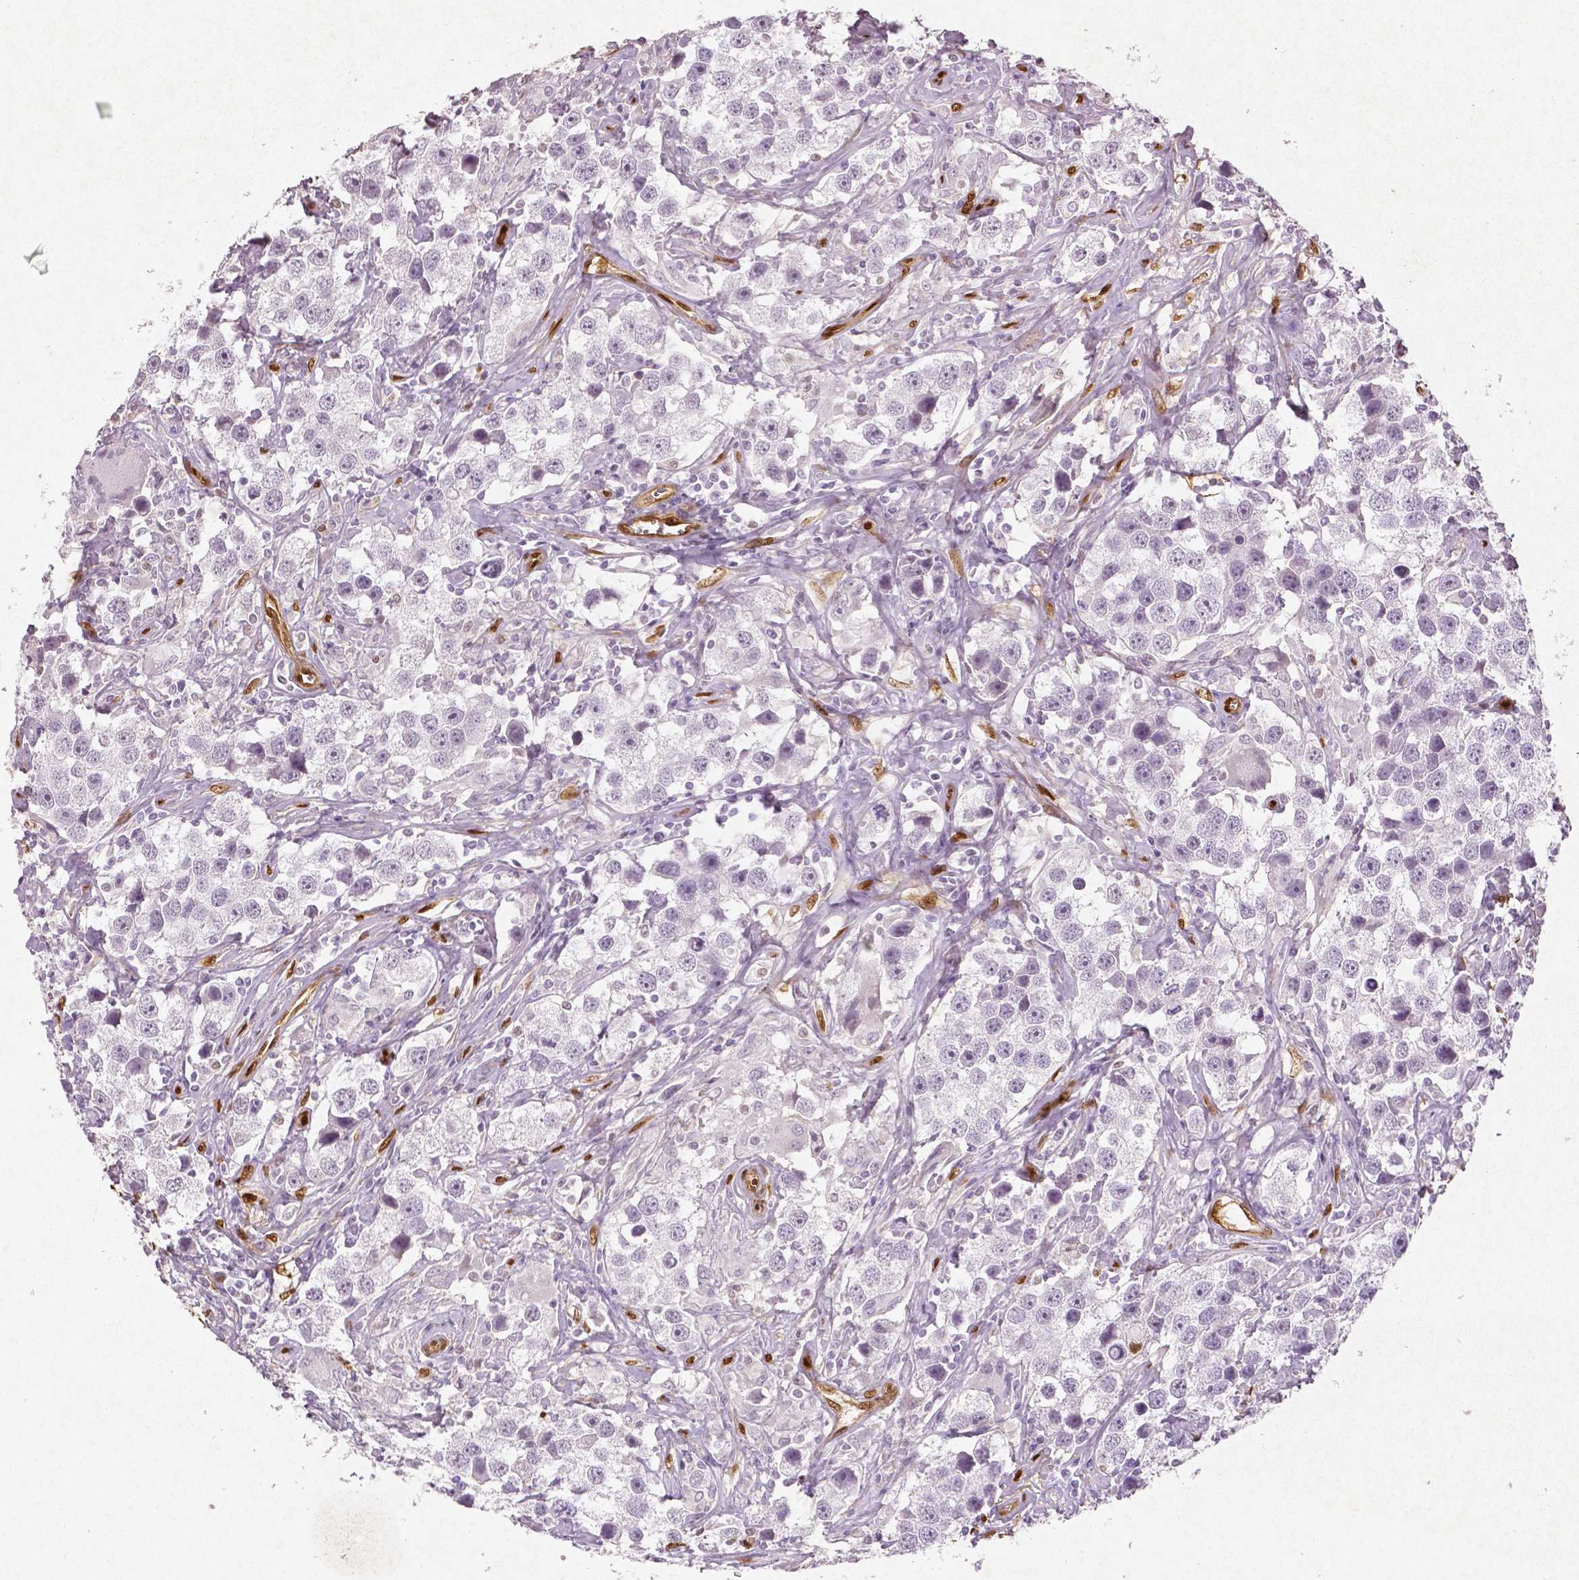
{"staining": {"intensity": "negative", "quantity": "none", "location": "none"}, "tissue": "testis cancer", "cell_type": "Tumor cells", "image_type": "cancer", "snomed": [{"axis": "morphology", "description": "Seminoma, NOS"}, {"axis": "topography", "description": "Testis"}], "caption": "IHC of seminoma (testis) reveals no expression in tumor cells.", "gene": "WWTR1", "patient": {"sex": "male", "age": 49}}